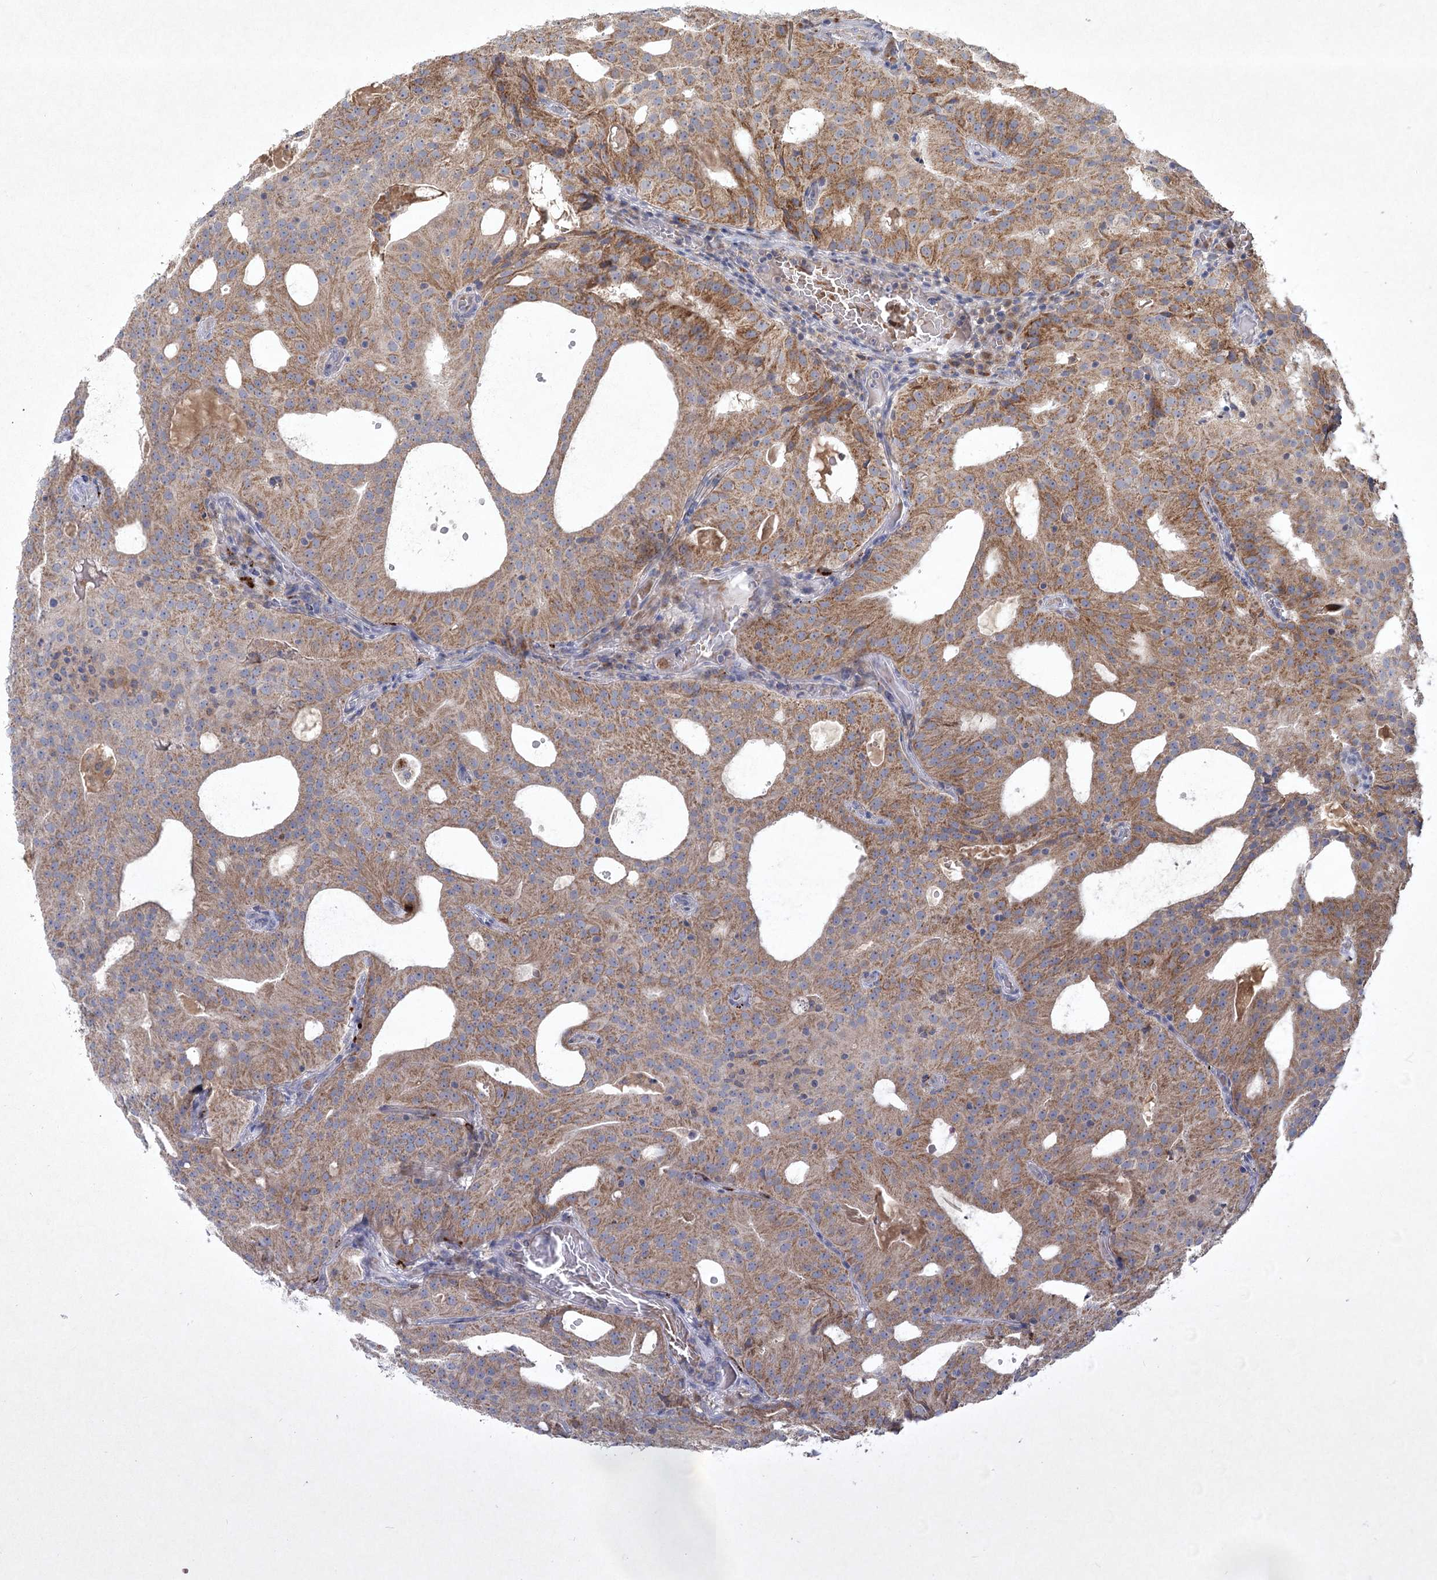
{"staining": {"intensity": "moderate", "quantity": ">75%", "location": "cytoplasmic/membranous"}, "tissue": "prostate cancer", "cell_type": "Tumor cells", "image_type": "cancer", "snomed": [{"axis": "morphology", "description": "Adenocarcinoma, Medium grade"}, {"axis": "topography", "description": "Prostate"}], "caption": "Immunohistochemistry (IHC) photomicrograph of neoplastic tissue: adenocarcinoma (medium-grade) (prostate) stained using IHC reveals medium levels of moderate protein expression localized specifically in the cytoplasmic/membranous of tumor cells, appearing as a cytoplasmic/membranous brown color.", "gene": "PYROXD2", "patient": {"sex": "male", "age": 88}}